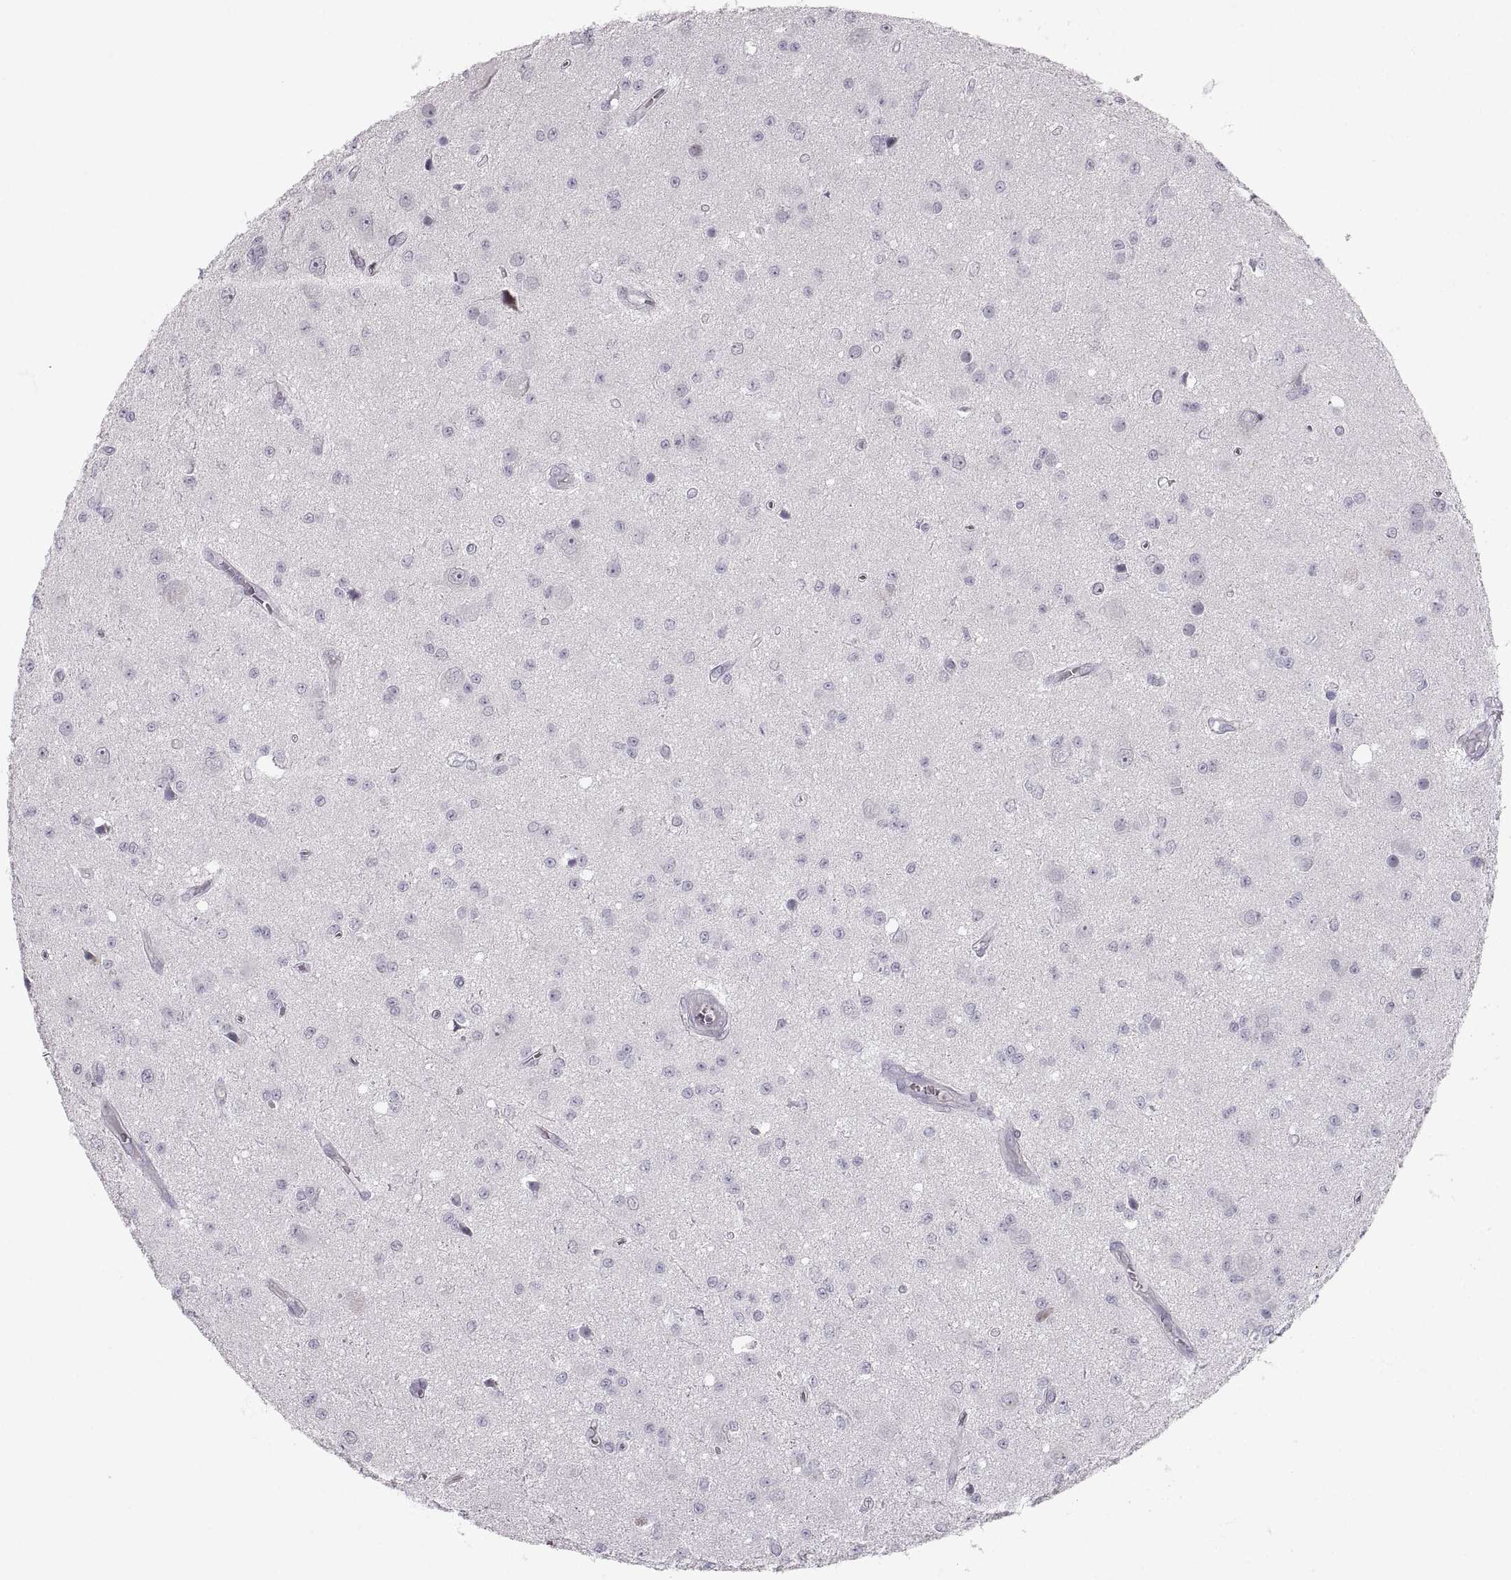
{"staining": {"intensity": "negative", "quantity": "none", "location": "none"}, "tissue": "glioma", "cell_type": "Tumor cells", "image_type": "cancer", "snomed": [{"axis": "morphology", "description": "Glioma, malignant, Low grade"}, {"axis": "topography", "description": "Brain"}], "caption": "Tumor cells are negative for protein expression in human glioma. (DAB IHC with hematoxylin counter stain).", "gene": "ZNF185", "patient": {"sex": "female", "age": 45}}